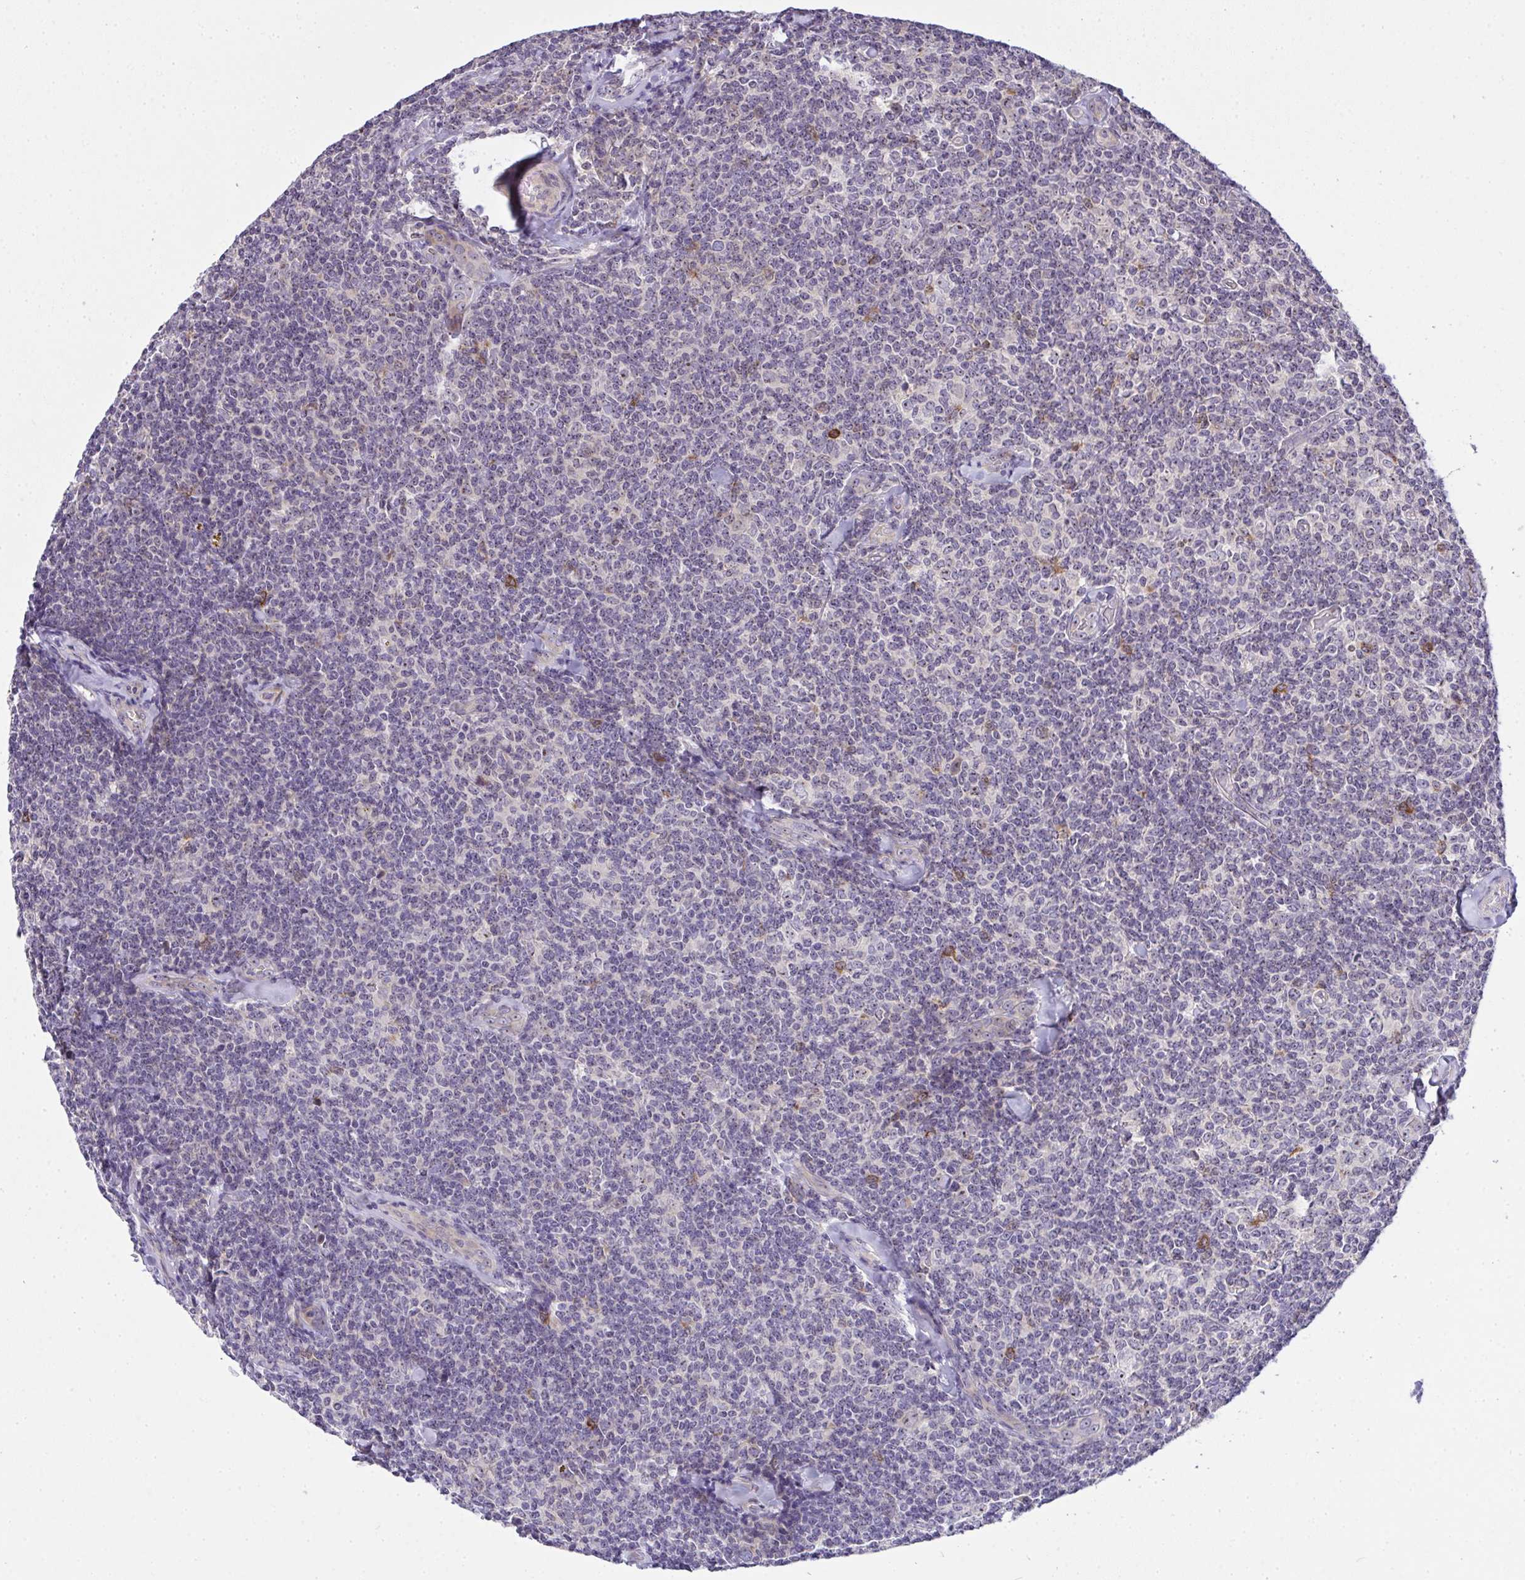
{"staining": {"intensity": "negative", "quantity": "none", "location": "none"}, "tissue": "lymphoma", "cell_type": "Tumor cells", "image_type": "cancer", "snomed": [{"axis": "morphology", "description": "Malignant lymphoma, non-Hodgkin's type, Low grade"}, {"axis": "topography", "description": "Lymph node"}], "caption": "IHC photomicrograph of human malignant lymphoma, non-Hodgkin's type (low-grade) stained for a protein (brown), which reveals no expression in tumor cells. (DAB (3,3'-diaminobenzidine) immunohistochemistry visualized using brightfield microscopy, high magnification).", "gene": "NT5C1A", "patient": {"sex": "female", "age": 56}}